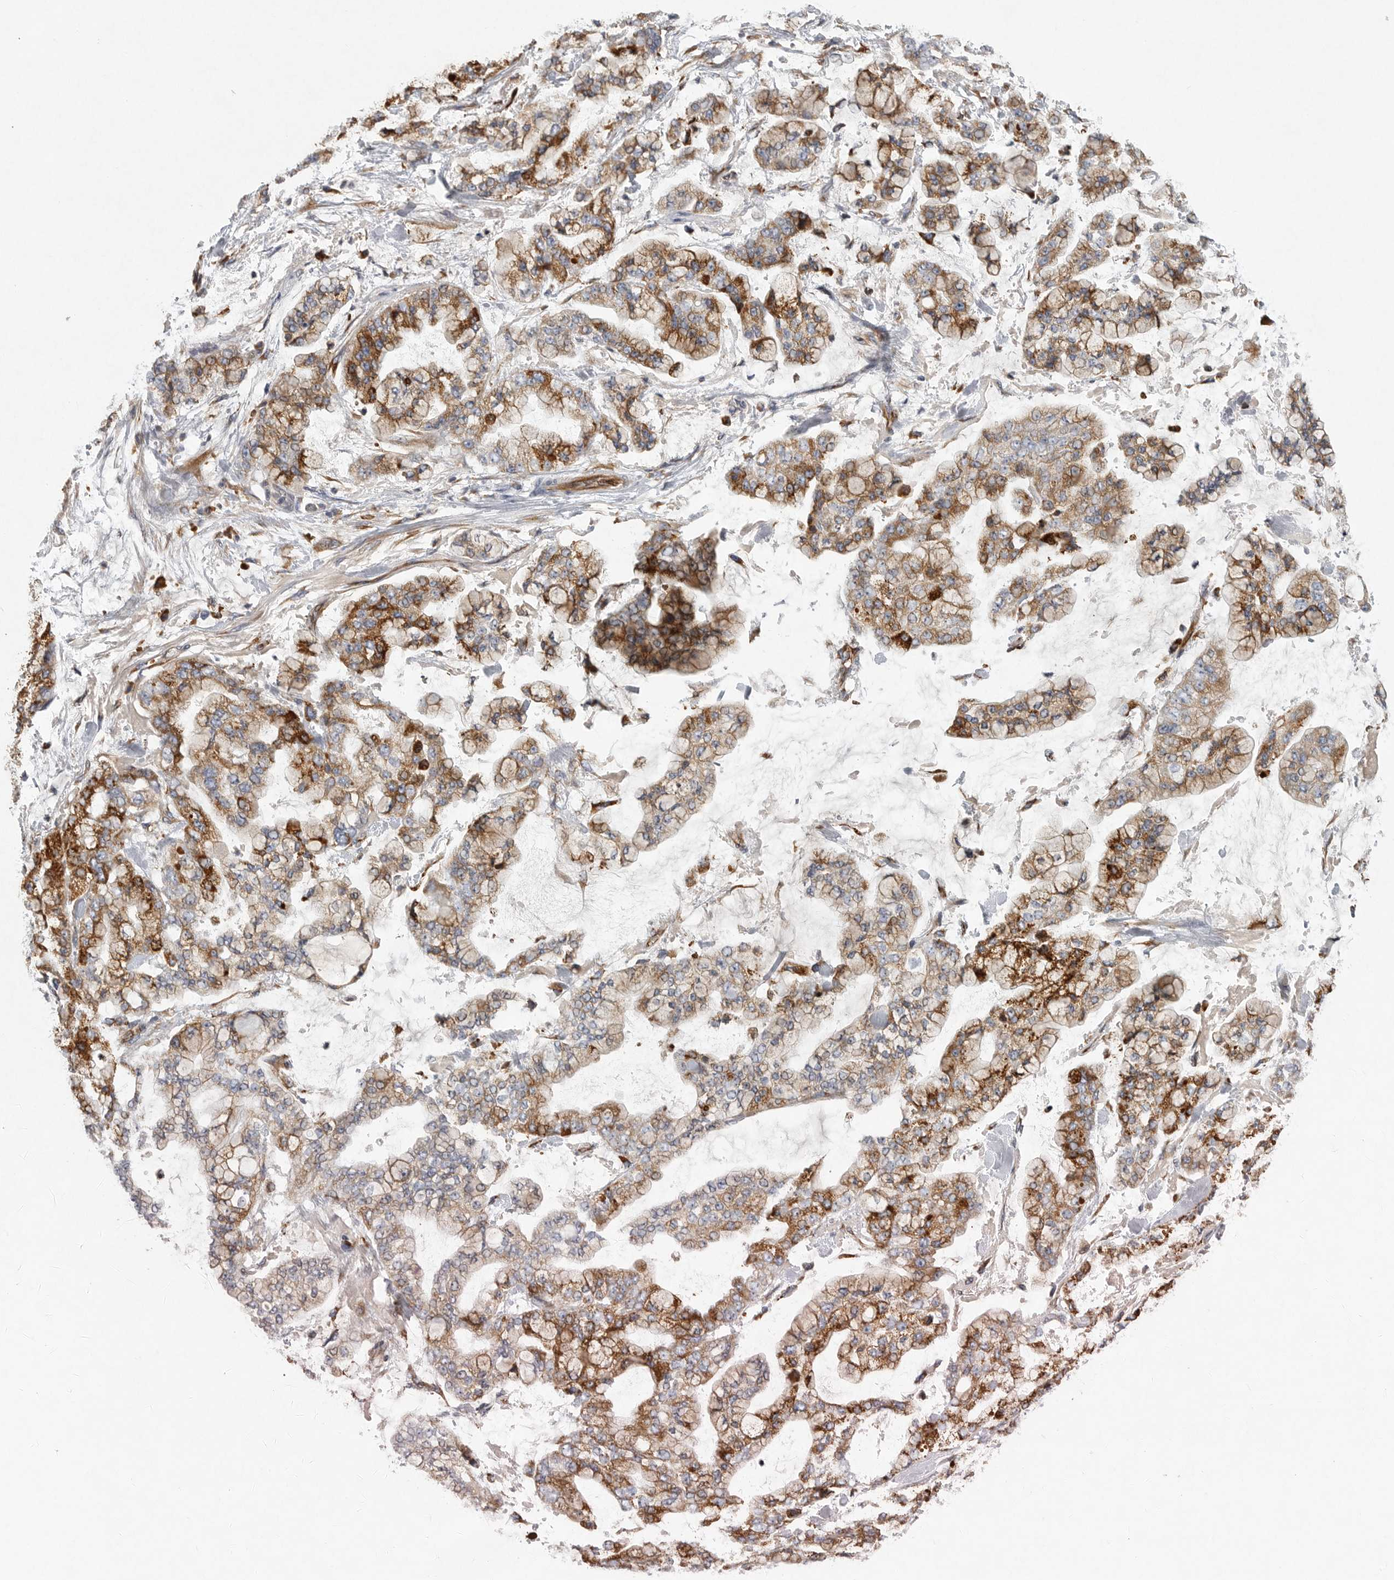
{"staining": {"intensity": "moderate", "quantity": ">75%", "location": "cytoplasmic/membranous"}, "tissue": "stomach cancer", "cell_type": "Tumor cells", "image_type": "cancer", "snomed": [{"axis": "morphology", "description": "Normal tissue, NOS"}, {"axis": "morphology", "description": "Adenocarcinoma, NOS"}, {"axis": "topography", "description": "Stomach, upper"}, {"axis": "topography", "description": "Stomach"}], "caption": "Human stomach cancer (adenocarcinoma) stained with a protein marker demonstrates moderate staining in tumor cells.", "gene": "MINPP1", "patient": {"sex": "male", "age": 76}}